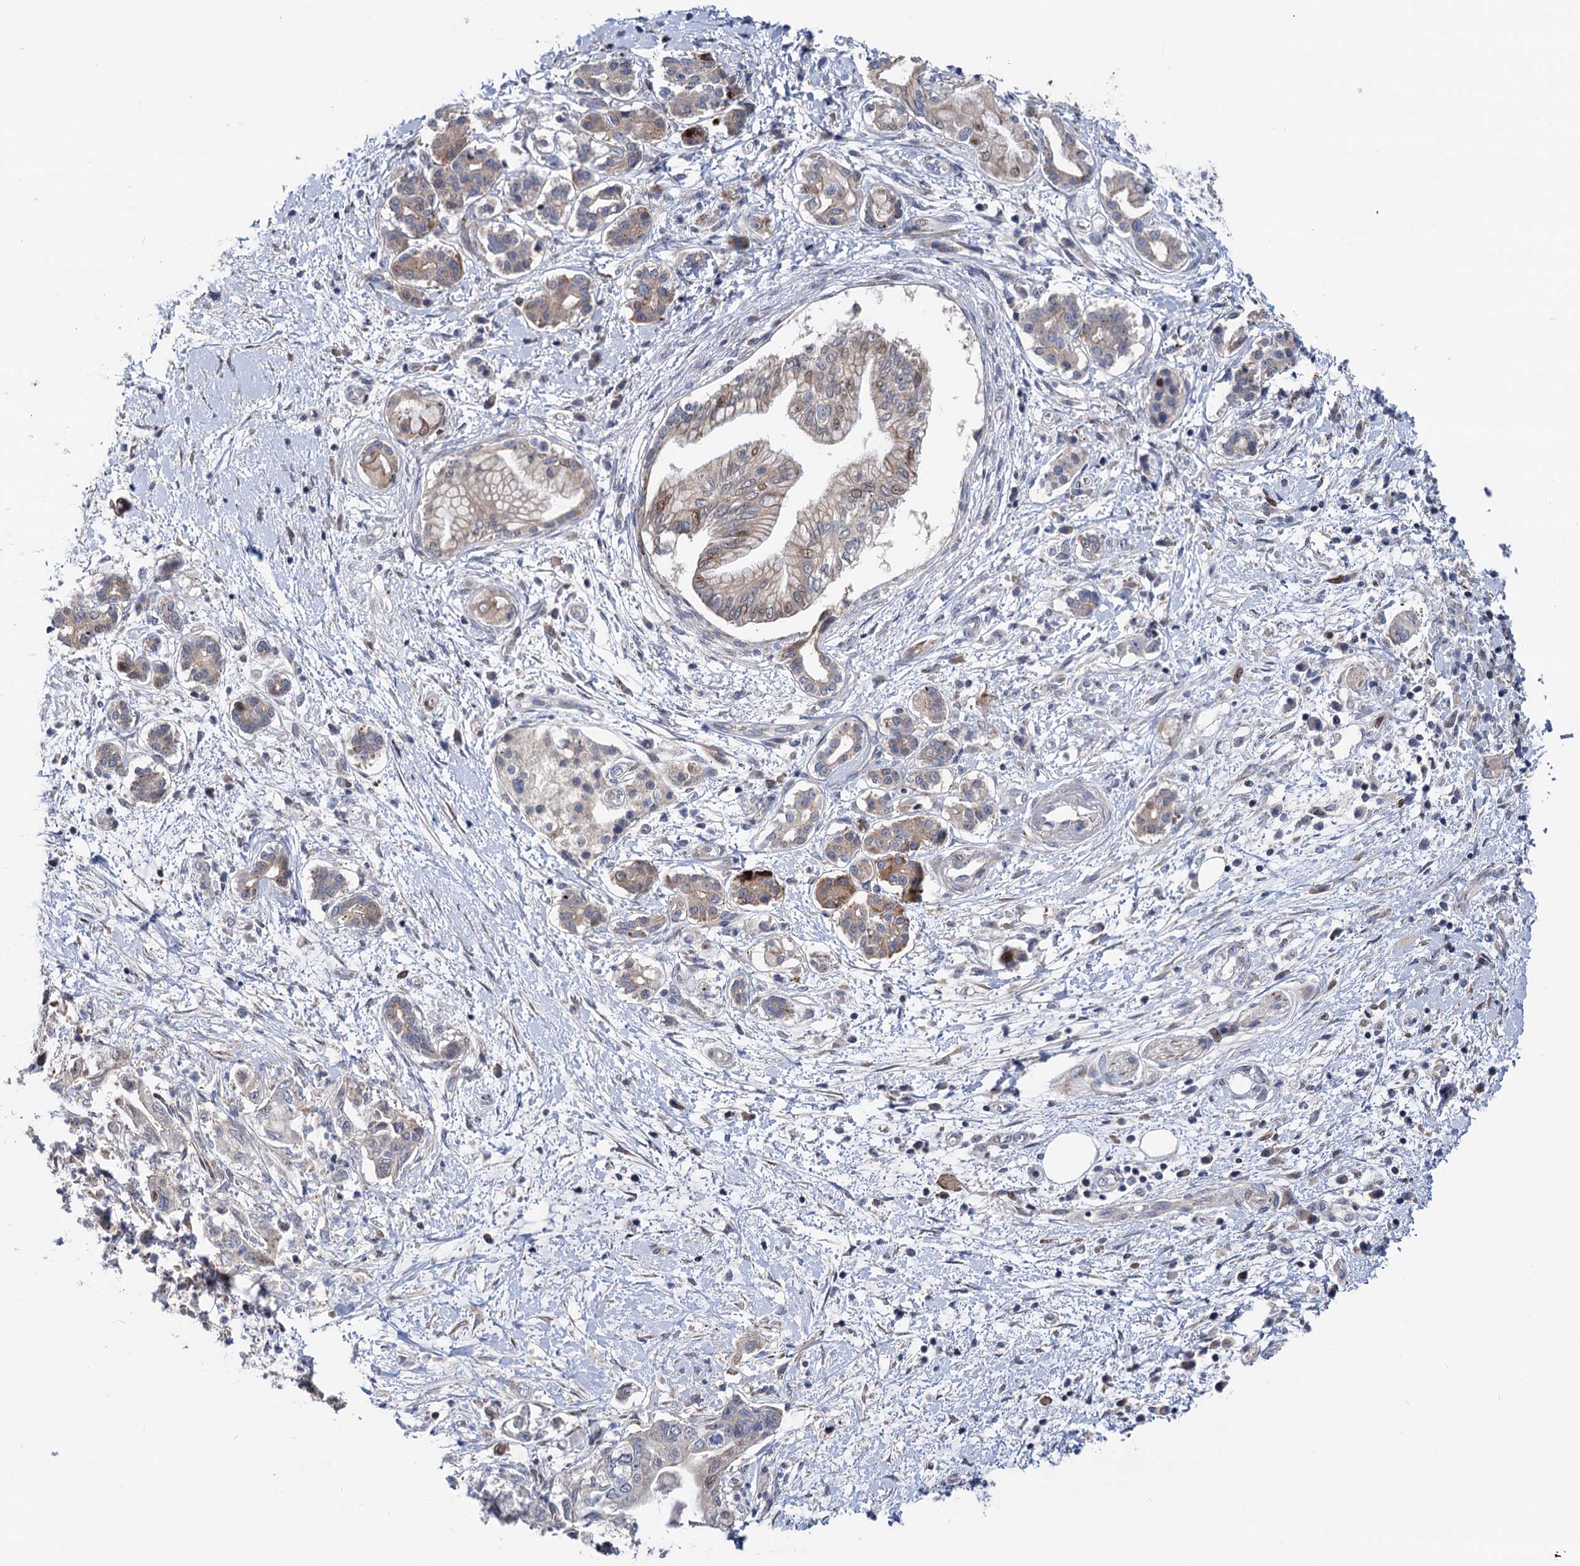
{"staining": {"intensity": "moderate", "quantity": "<25%", "location": "cytoplasmic/membranous"}, "tissue": "pancreatic cancer", "cell_type": "Tumor cells", "image_type": "cancer", "snomed": [{"axis": "morphology", "description": "Adenocarcinoma, NOS"}, {"axis": "topography", "description": "Pancreas"}], "caption": "A micrograph showing moderate cytoplasmic/membranous staining in approximately <25% of tumor cells in pancreatic cancer, as visualized by brown immunohistochemical staining.", "gene": "UBR1", "patient": {"sex": "female", "age": 73}}